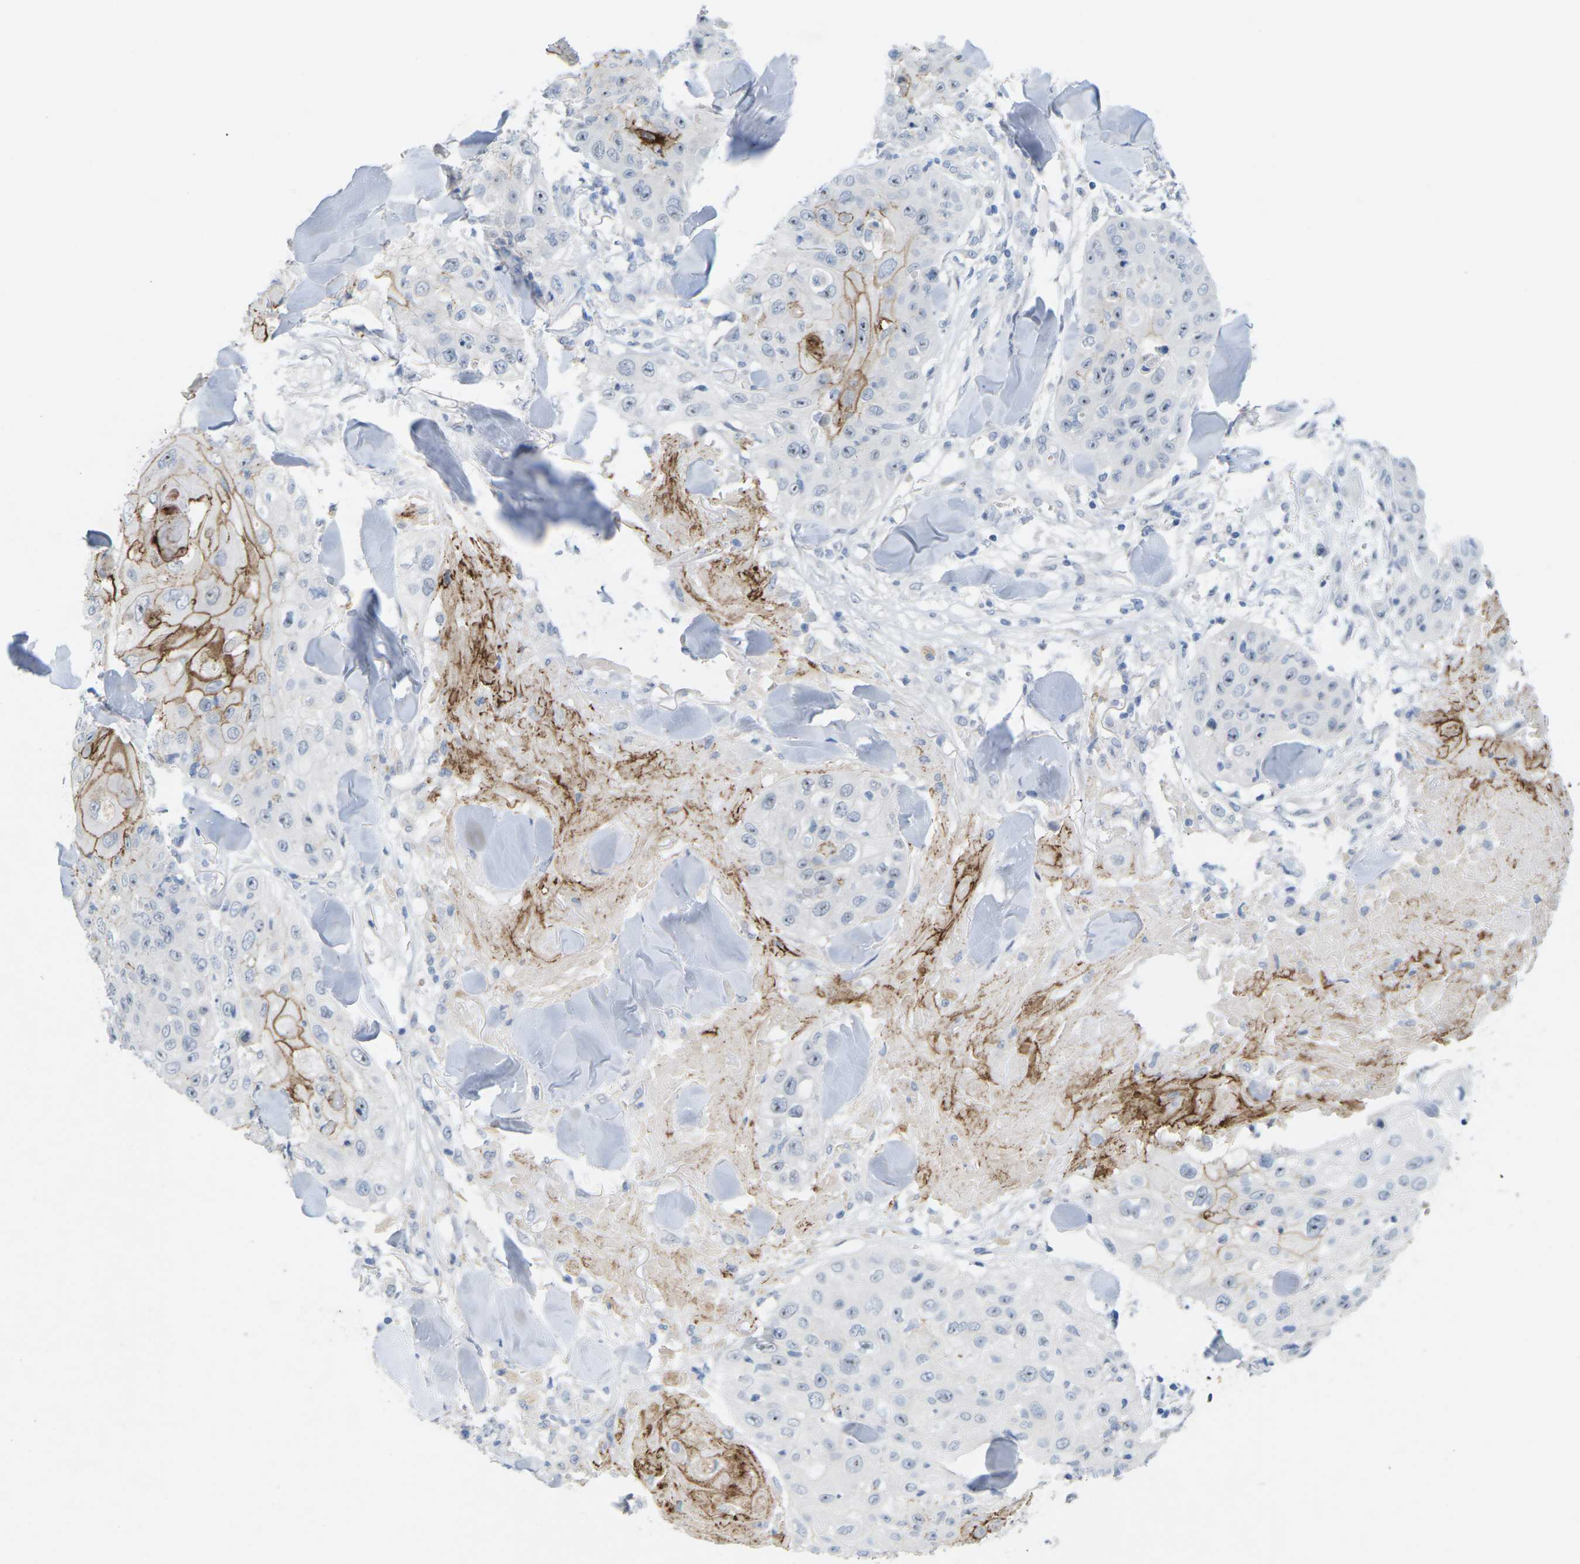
{"staining": {"intensity": "strong", "quantity": "25%-75%", "location": "cytoplasmic/membranous"}, "tissue": "skin cancer", "cell_type": "Tumor cells", "image_type": "cancer", "snomed": [{"axis": "morphology", "description": "Squamous cell carcinoma, NOS"}, {"axis": "topography", "description": "Skin"}], "caption": "Strong cytoplasmic/membranous expression is seen in approximately 25%-75% of tumor cells in skin cancer.", "gene": "CLDN3", "patient": {"sex": "male", "age": 86}}